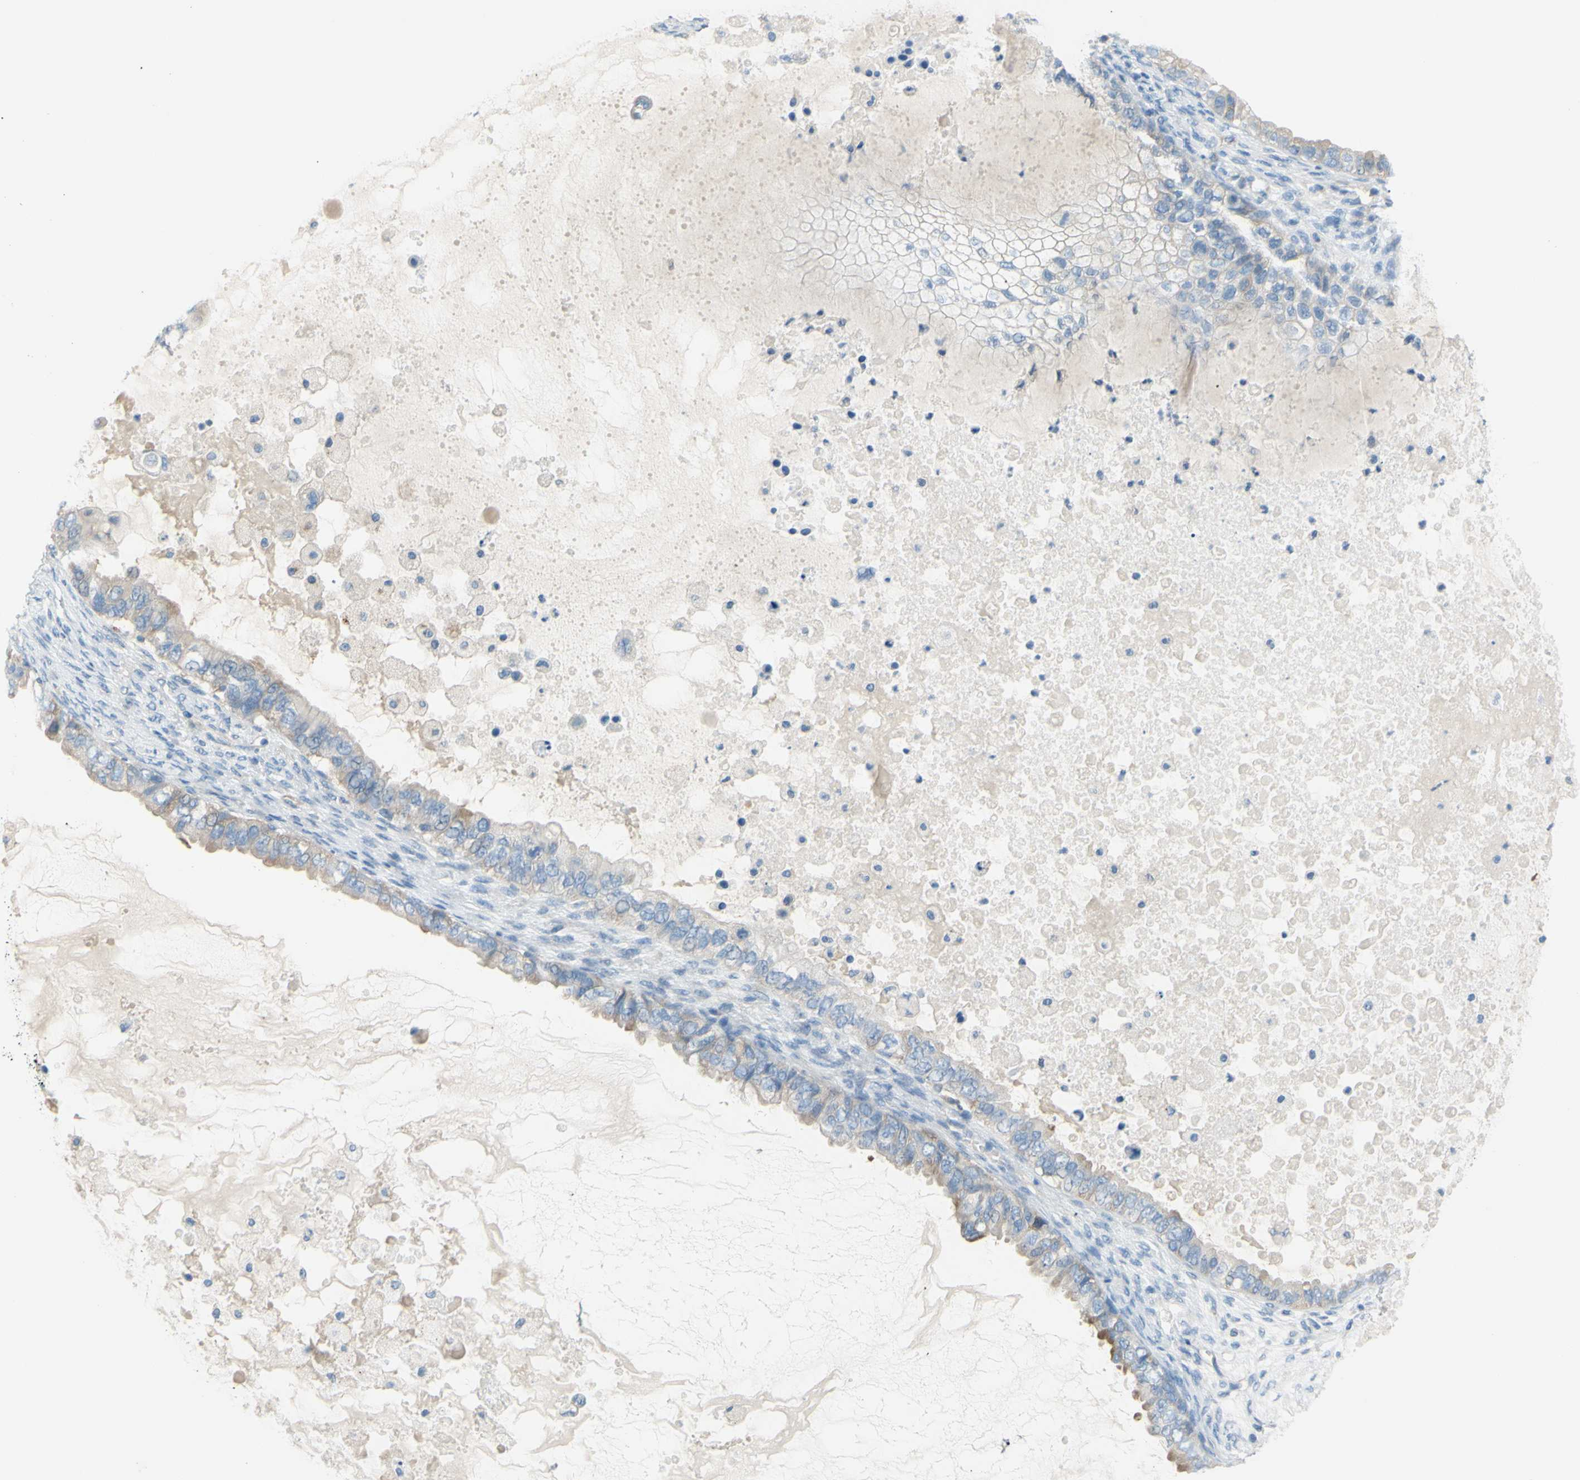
{"staining": {"intensity": "moderate", "quantity": ">75%", "location": "cytoplasmic/membranous"}, "tissue": "ovarian cancer", "cell_type": "Tumor cells", "image_type": "cancer", "snomed": [{"axis": "morphology", "description": "Cystadenocarcinoma, mucinous, NOS"}, {"axis": "topography", "description": "Ovary"}], "caption": "A photomicrograph of human ovarian cancer stained for a protein exhibits moderate cytoplasmic/membranous brown staining in tumor cells.", "gene": "FRMD4B", "patient": {"sex": "female", "age": 80}}